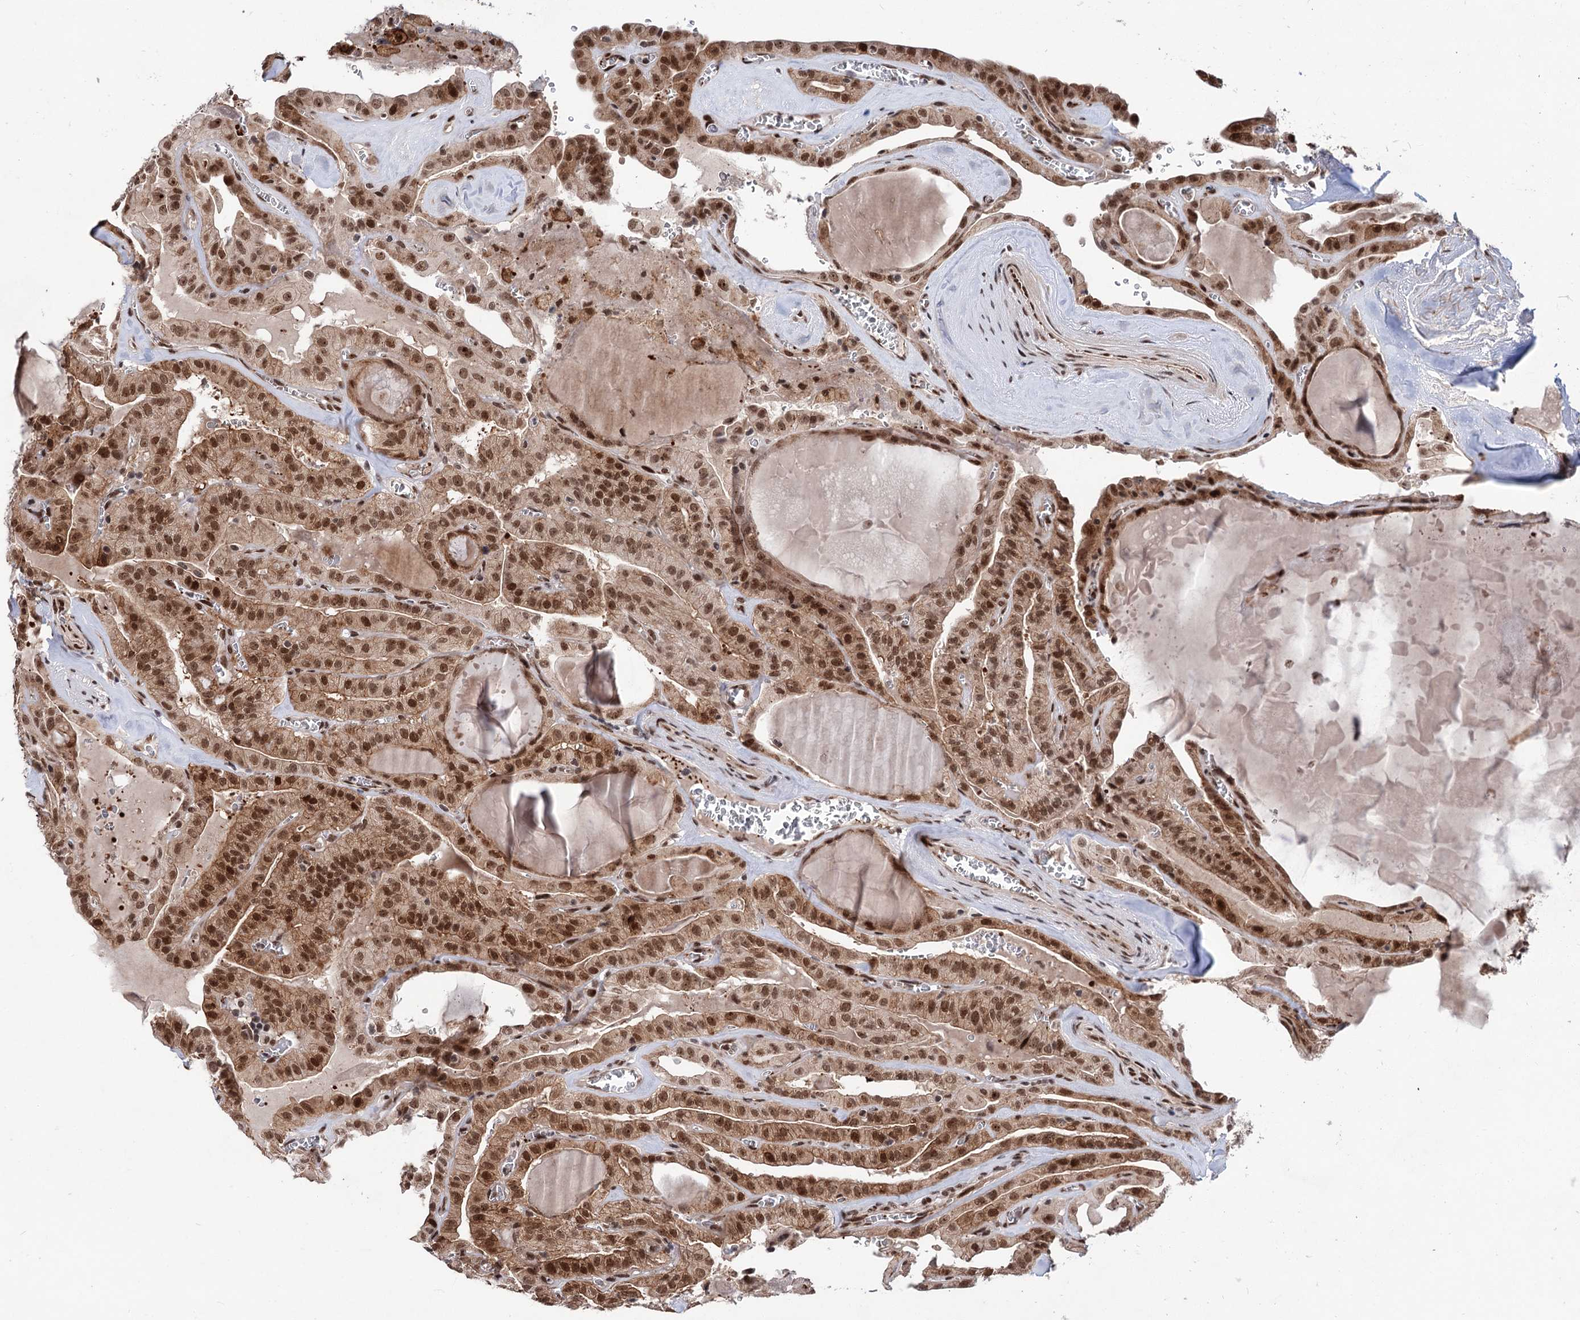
{"staining": {"intensity": "moderate", "quantity": ">75%", "location": "cytoplasmic/membranous,nuclear"}, "tissue": "thyroid cancer", "cell_type": "Tumor cells", "image_type": "cancer", "snomed": [{"axis": "morphology", "description": "Papillary adenocarcinoma, NOS"}, {"axis": "topography", "description": "Thyroid gland"}], "caption": "Tumor cells reveal moderate cytoplasmic/membranous and nuclear positivity in approximately >75% of cells in thyroid cancer (papillary adenocarcinoma).", "gene": "MAML1", "patient": {"sex": "male", "age": 52}}